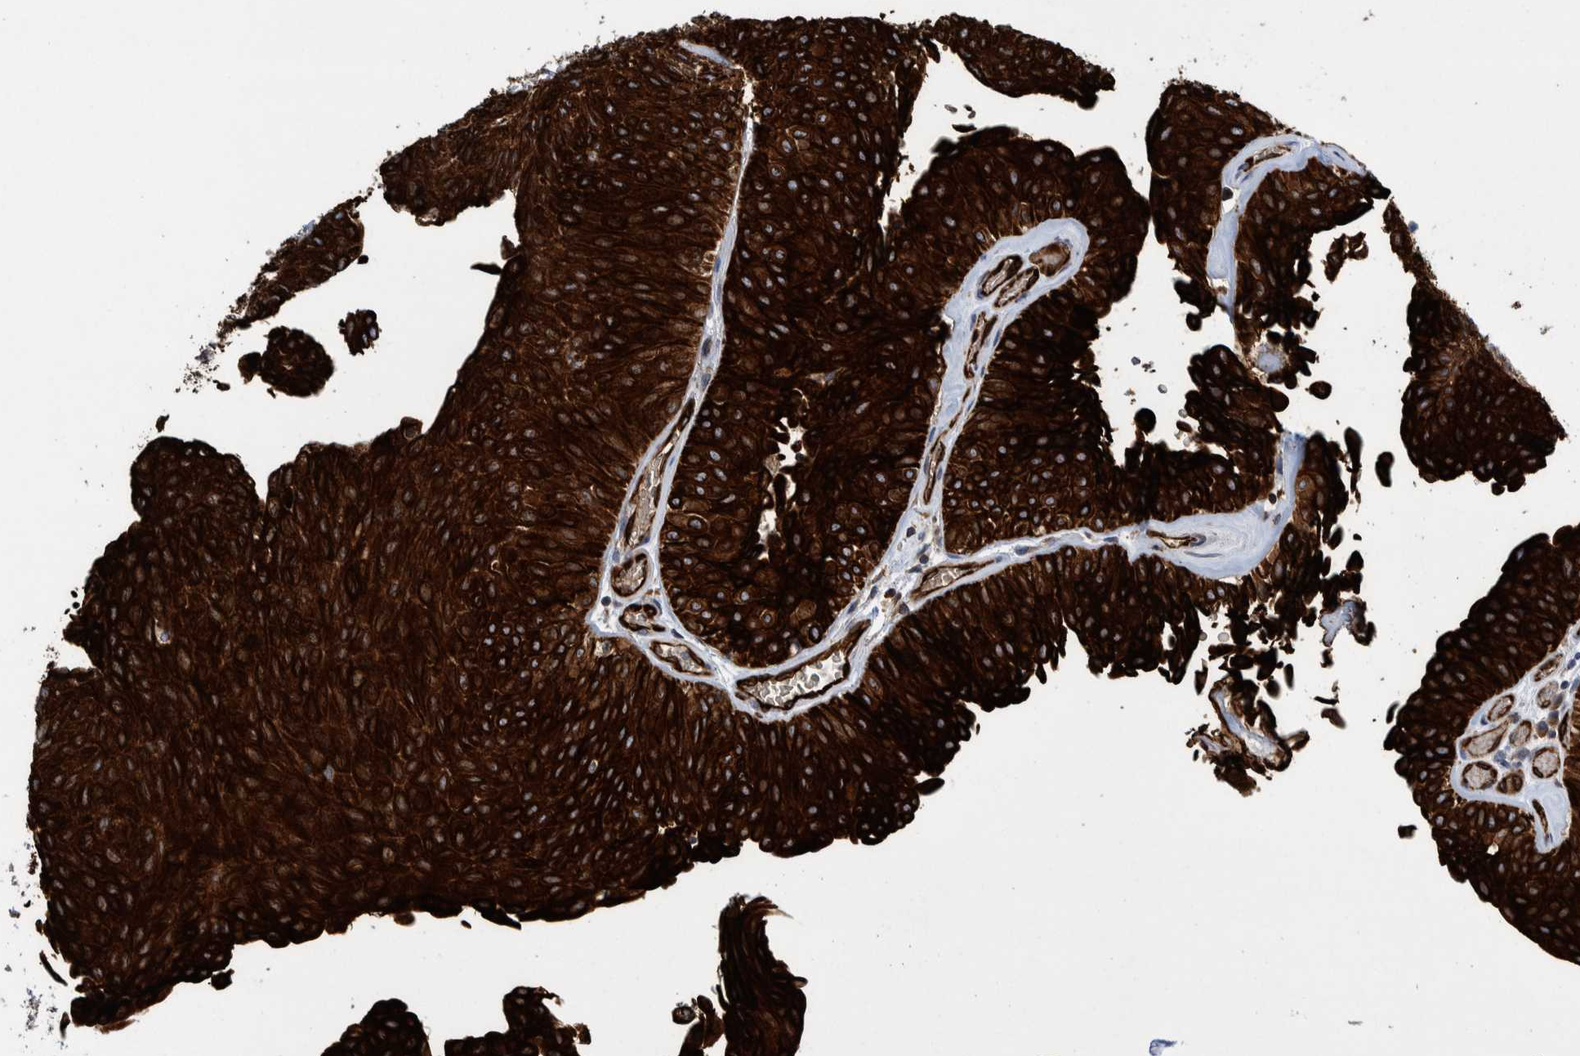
{"staining": {"intensity": "strong", "quantity": ">75%", "location": "cytoplasmic/membranous"}, "tissue": "urothelial cancer", "cell_type": "Tumor cells", "image_type": "cancer", "snomed": [{"axis": "morphology", "description": "Urothelial carcinoma, Low grade"}, {"axis": "topography", "description": "Urinary bladder"}], "caption": "An image showing strong cytoplasmic/membranous positivity in approximately >75% of tumor cells in urothelial cancer, as visualized by brown immunohistochemical staining.", "gene": "THEM6", "patient": {"sex": "male", "age": 78}}